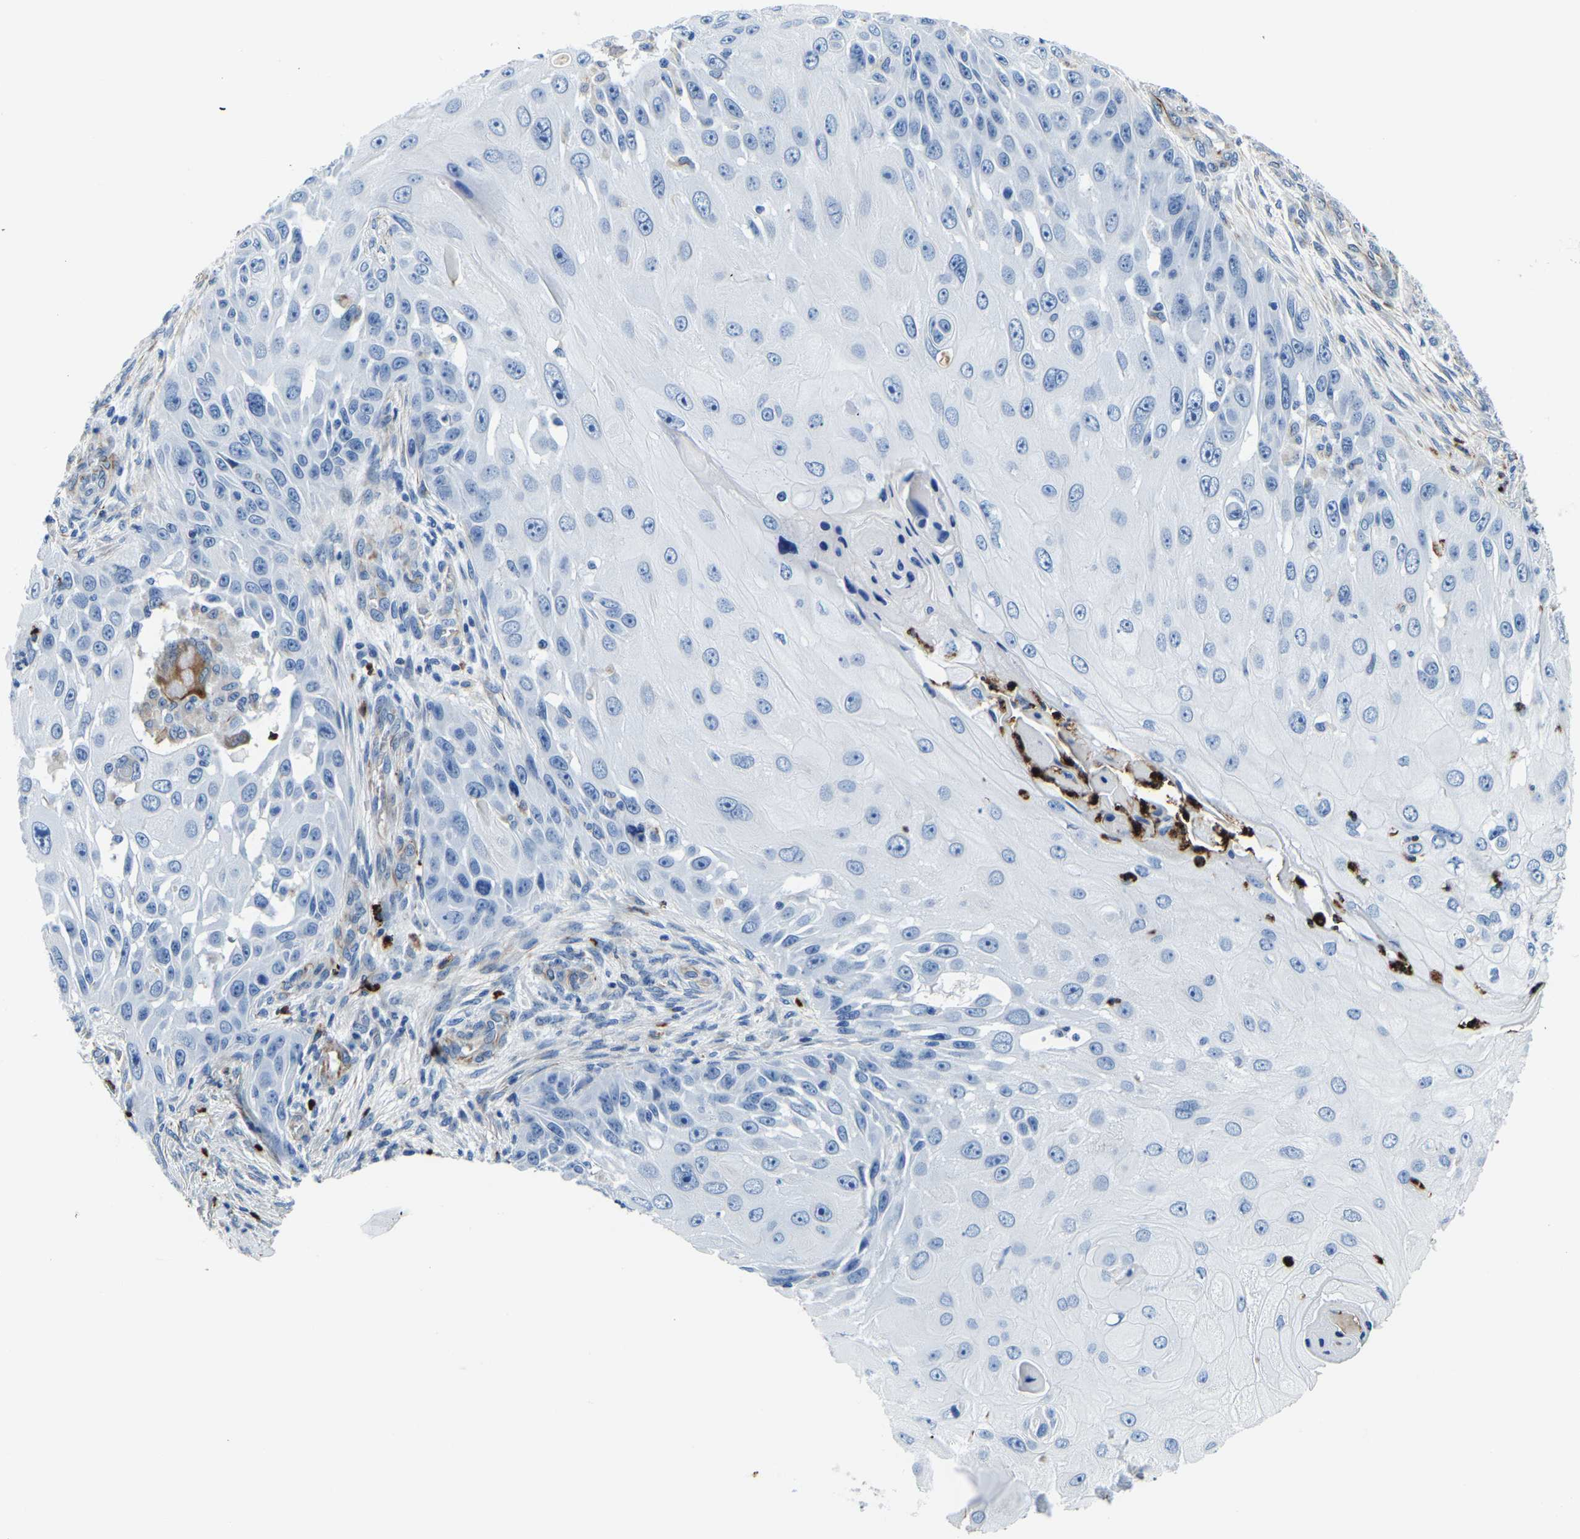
{"staining": {"intensity": "negative", "quantity": "none", "location": "none"}, "tissue": "skin cancer", "cell_type": "Tumor cells", "image_type": "cancer", "snomed": [{"axis": "morphology", "description": "Squamous cell carcinoma, NOS"}, {"axis": "topography", "description": "Skin"}], "caption": "This image is of skin cancer stained with immunohistochemistry to label a protein in brown with the nuclei are counter-stained blue. There is no positivity in tumor cells. The staining is performed using DAB (3,3'-diaminobenzidine) brown chromogen with nuclei counter-stained in using hematoxylin.", "gene": "MS4A3", "patient": {"sex": "female", "age": 44}}